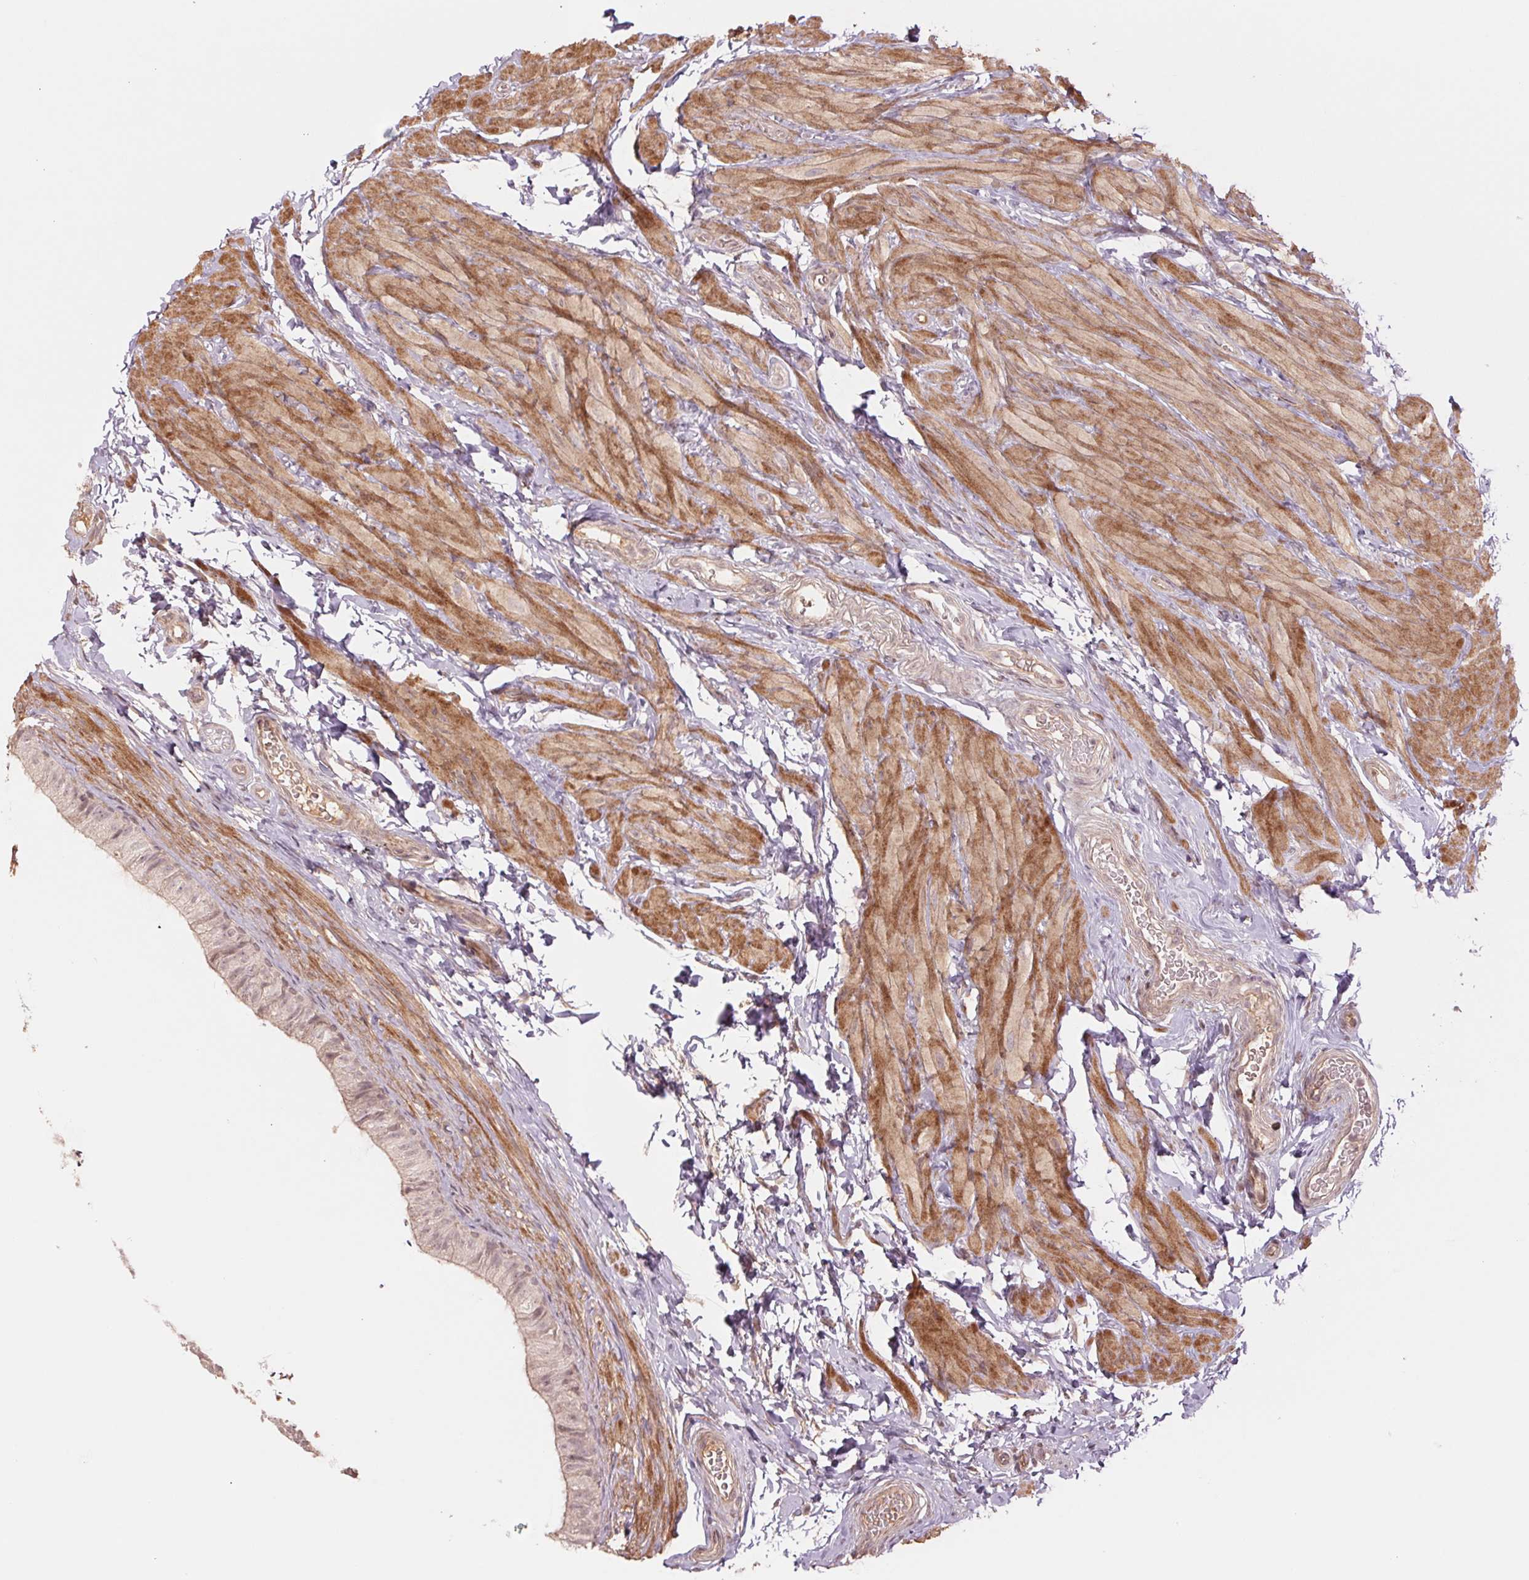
{"staining": {"intensity": "negative", "quantity": "none", "location": "none"}, "tissue": "epididymis", "cell_type": "Glandular cells", "image_type": "normal", "snomed": [{"axis": "morphology", "description": "Normal tissue, NOS"}, {"axis": "topography", "description": "Epididymis, spermatic cord, NOS"}, {"axis": "topography", "description": "Epididymis"}, {"axis": "topography", "description": "Peripheral nerve tissue"}], "caption": "Immunohistochemistry (IHC) micrograph of benign epididymis: epididymis stained with DAB shows no significant protein staining in glandular cells.", "gene": "PPIAL4A", "patient": {"sex": "male", "age": 29}}